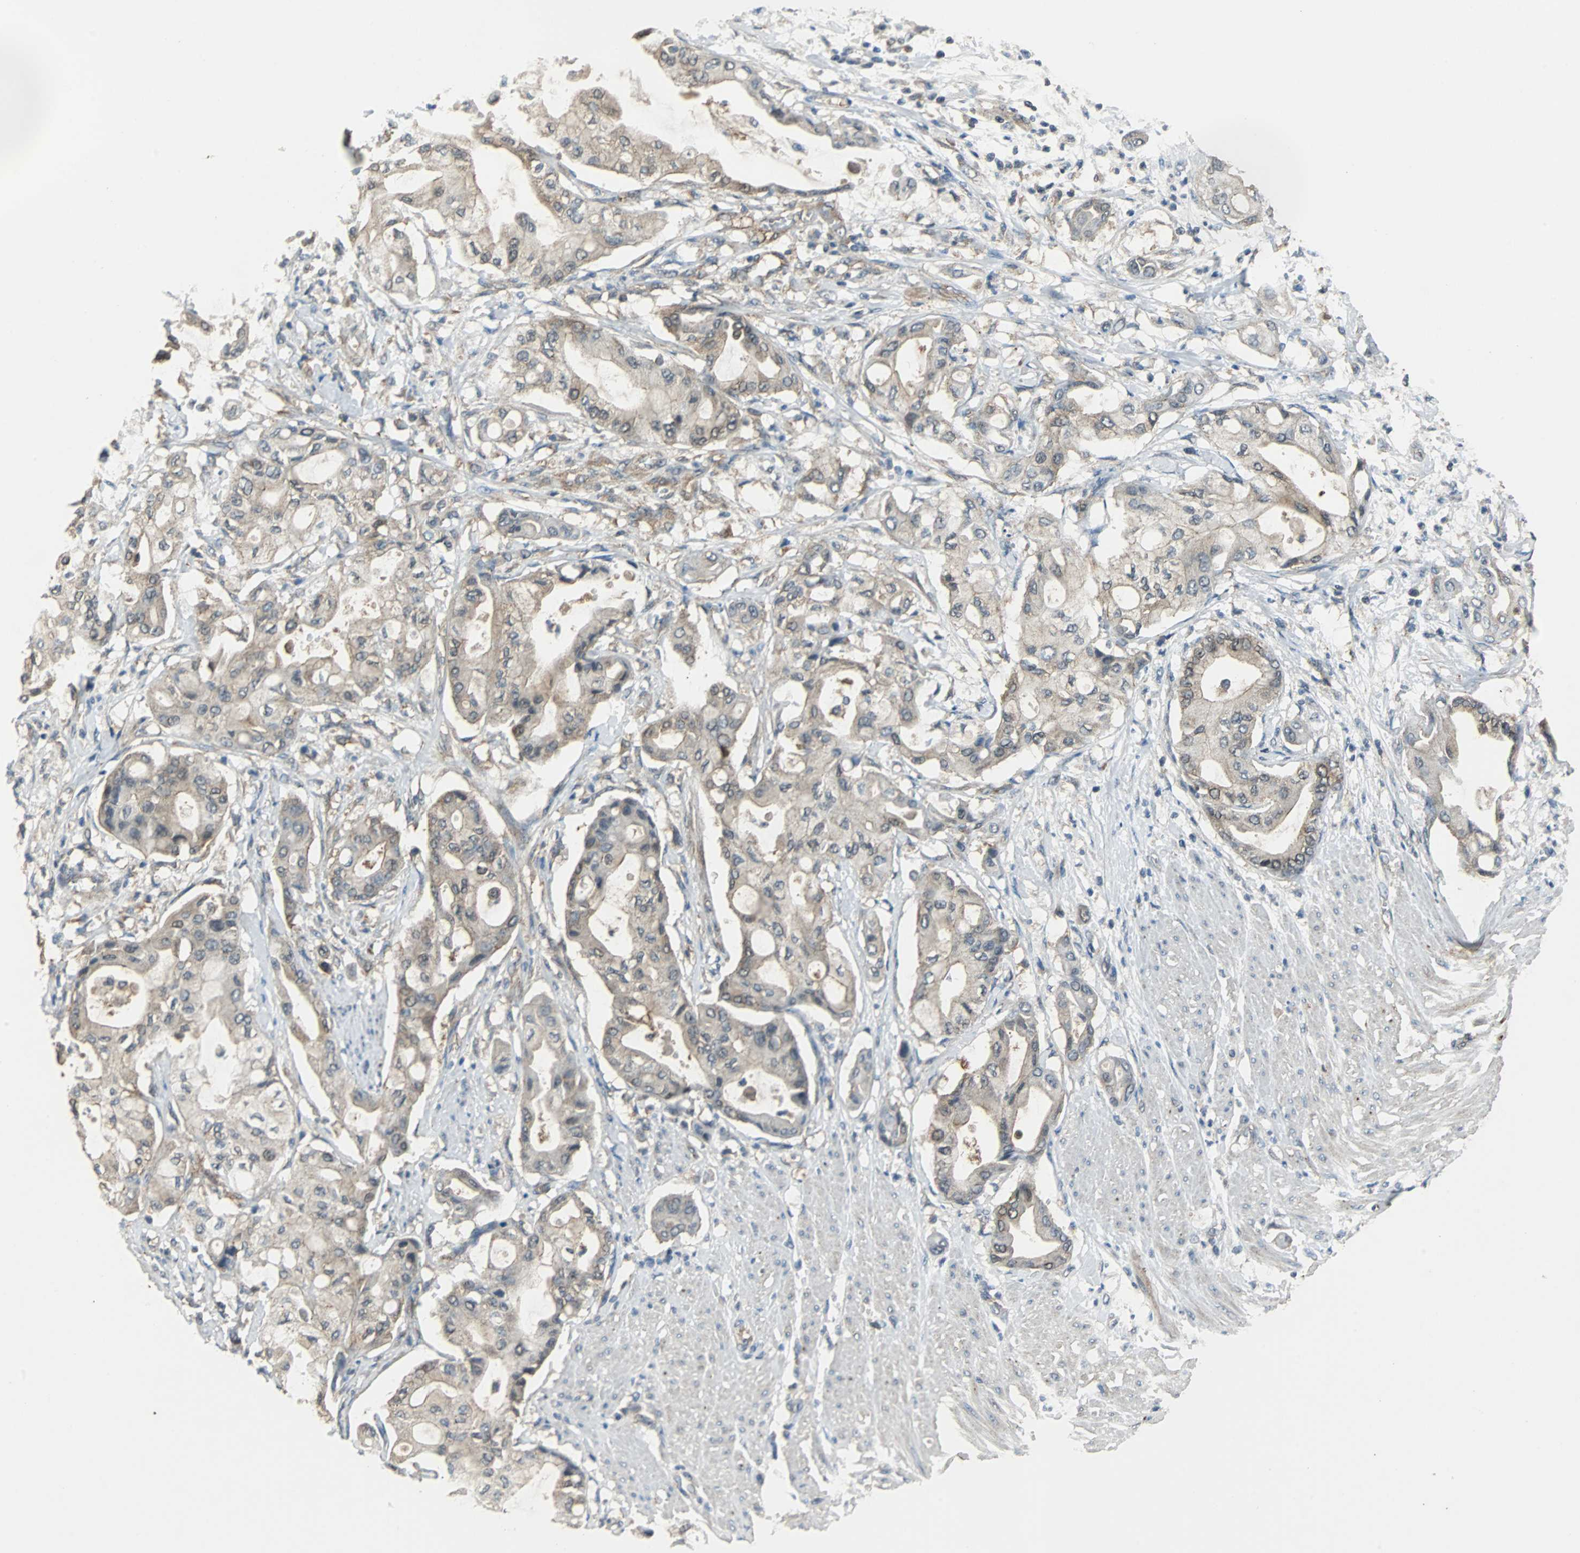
{"staining": {"intensity": "weak", "quantity": "25%-75%", "location": "cytoplasmic/membranous"}, "tissue": "pancreatic cancer", "cell_type": "Tumor cells", "image_type": "cancer", "snomed": [{"axis": "morphology", "description": "Adenocarcinoma, NOS"}, {"axis": "morphology", "description": "Adenocarcinoma, metastatic, NOS"}, {"axis": "topography", "description": "Lymph node"}, {"axis": "topography", "description": "Pancreas"}, {"axis": "topography", "description": "Duodenum"}], "caption": "A brown stain highlights weak cytoplasmic/membranous positivity of a protein in pancreatic metastatic adenocarcinoma tumor cells.", "gene": "VBP1", "patient": {"sex": "female", "age": 64}}